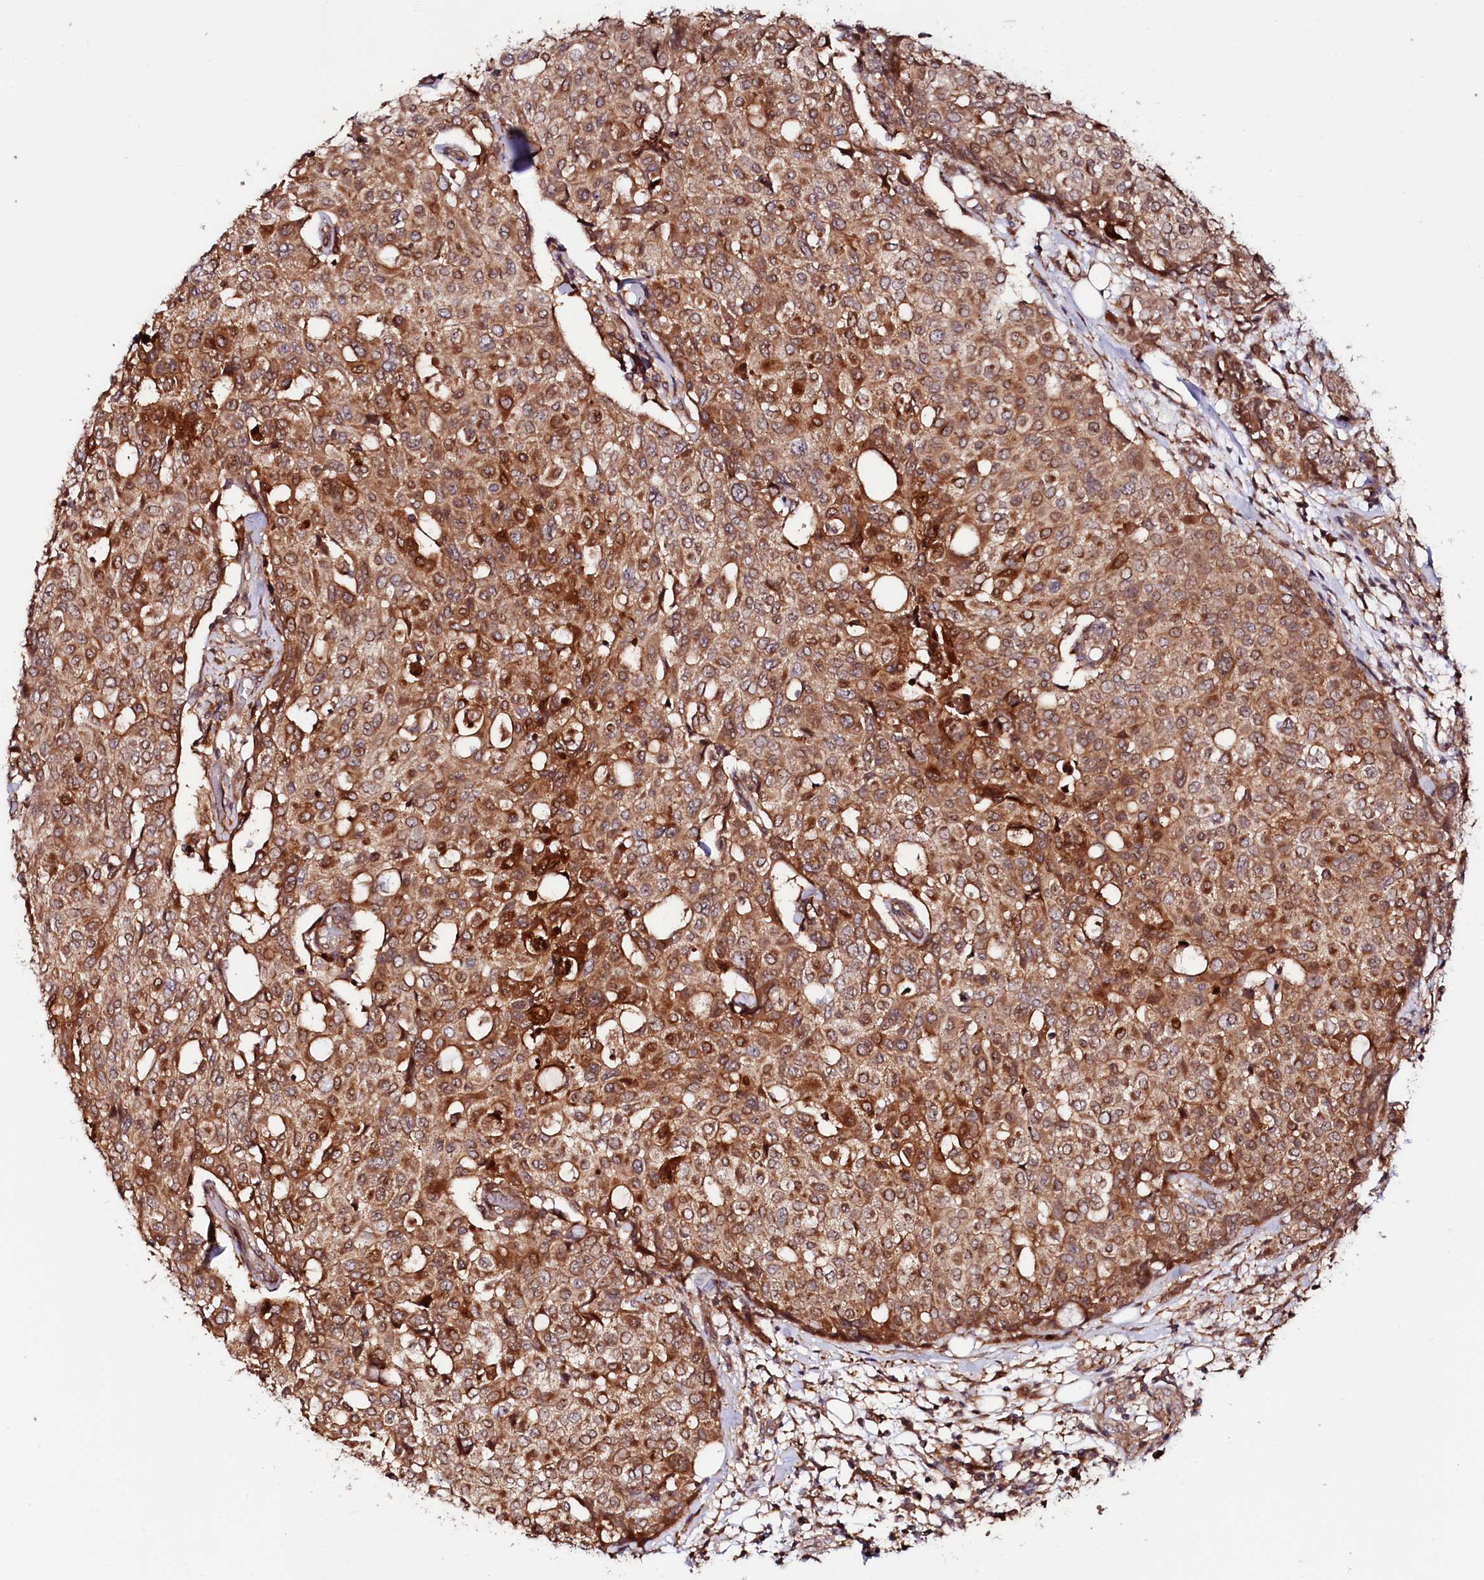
{"staining": {"intensity": "strong", "quantity": ">75%", "location": "cytoplasmic/membranous"}, "tissue": "breast cancer", "cell_type": "Tumor cells", "image_type": "cancer", "snomed": [{"axis": "morphology", "description": "Lobular carcinoma"}, {"axis": "topography", "description": "Breast"}], "caption": "Immunohistochemical staining of human breast cancer displays strong cytoplasmic/membranous protein expression in about >75% of tumor cells. (DAB (3,3'-diaminobenzidine) = brown stain, brightfield microscopy at high magnification).", "gene": "NEDD1", "patient": {"sex": "female", "age": 51}}